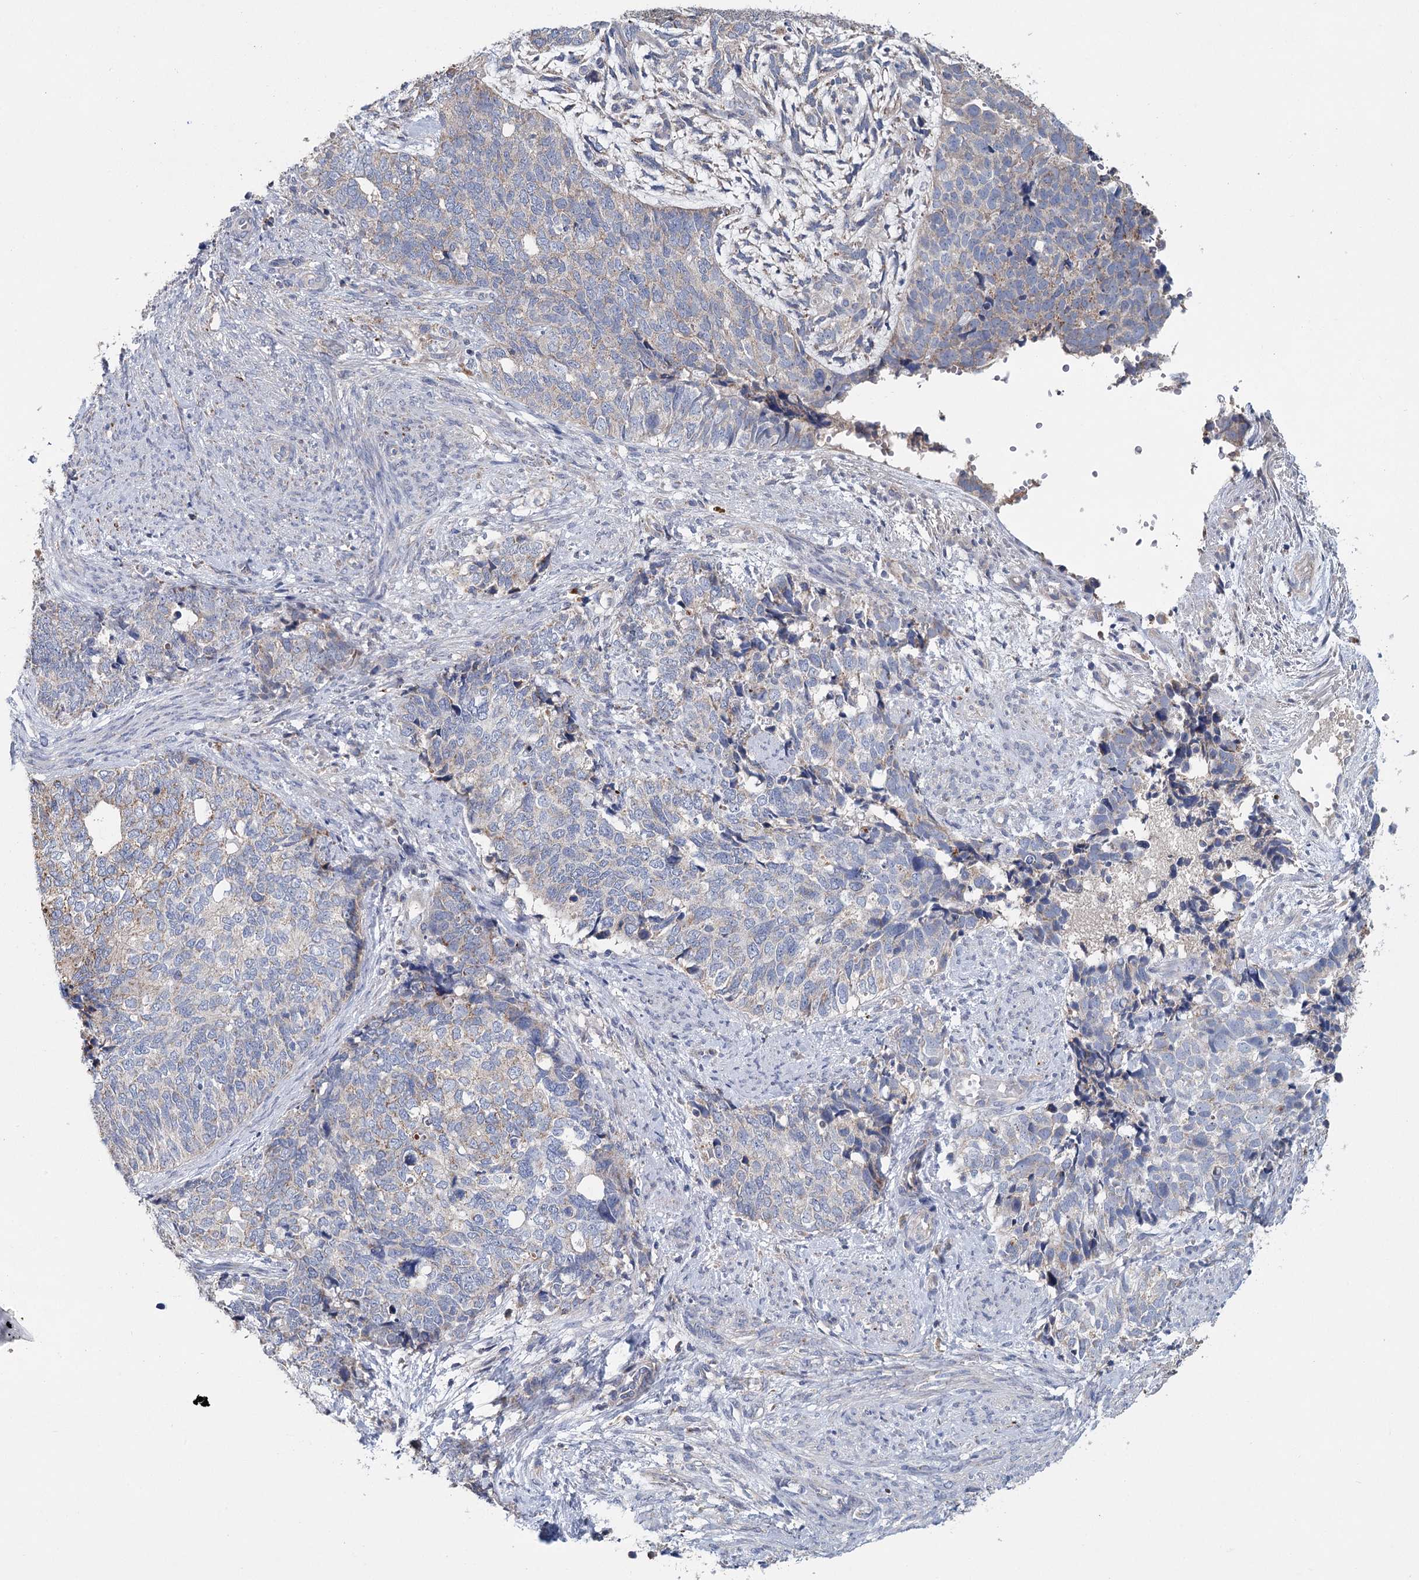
{"staining": {"intensity": "weak", "quantity": "<25%", "location": "cytoplasmic/membranous"}, "tissue": "cervical cancer", "cell_type": "Tumor cells", "image_type": "cancer", "snomed": [{"axis": "morphology", "description": "Squamous cell carcinoma, NOS"}, {"axis": "topography", "description": "Cervix"}], "caption": "This histopathology image is of squamous cell carcinoma (cervical) stained with immunohistochemistry (IHC) to label a protein in brown with the nuclei are counter-stained blue. There is no staining in tumor cells.", "gene": "ANKRD16", "patient": {"sex": "female", "age": 63}}